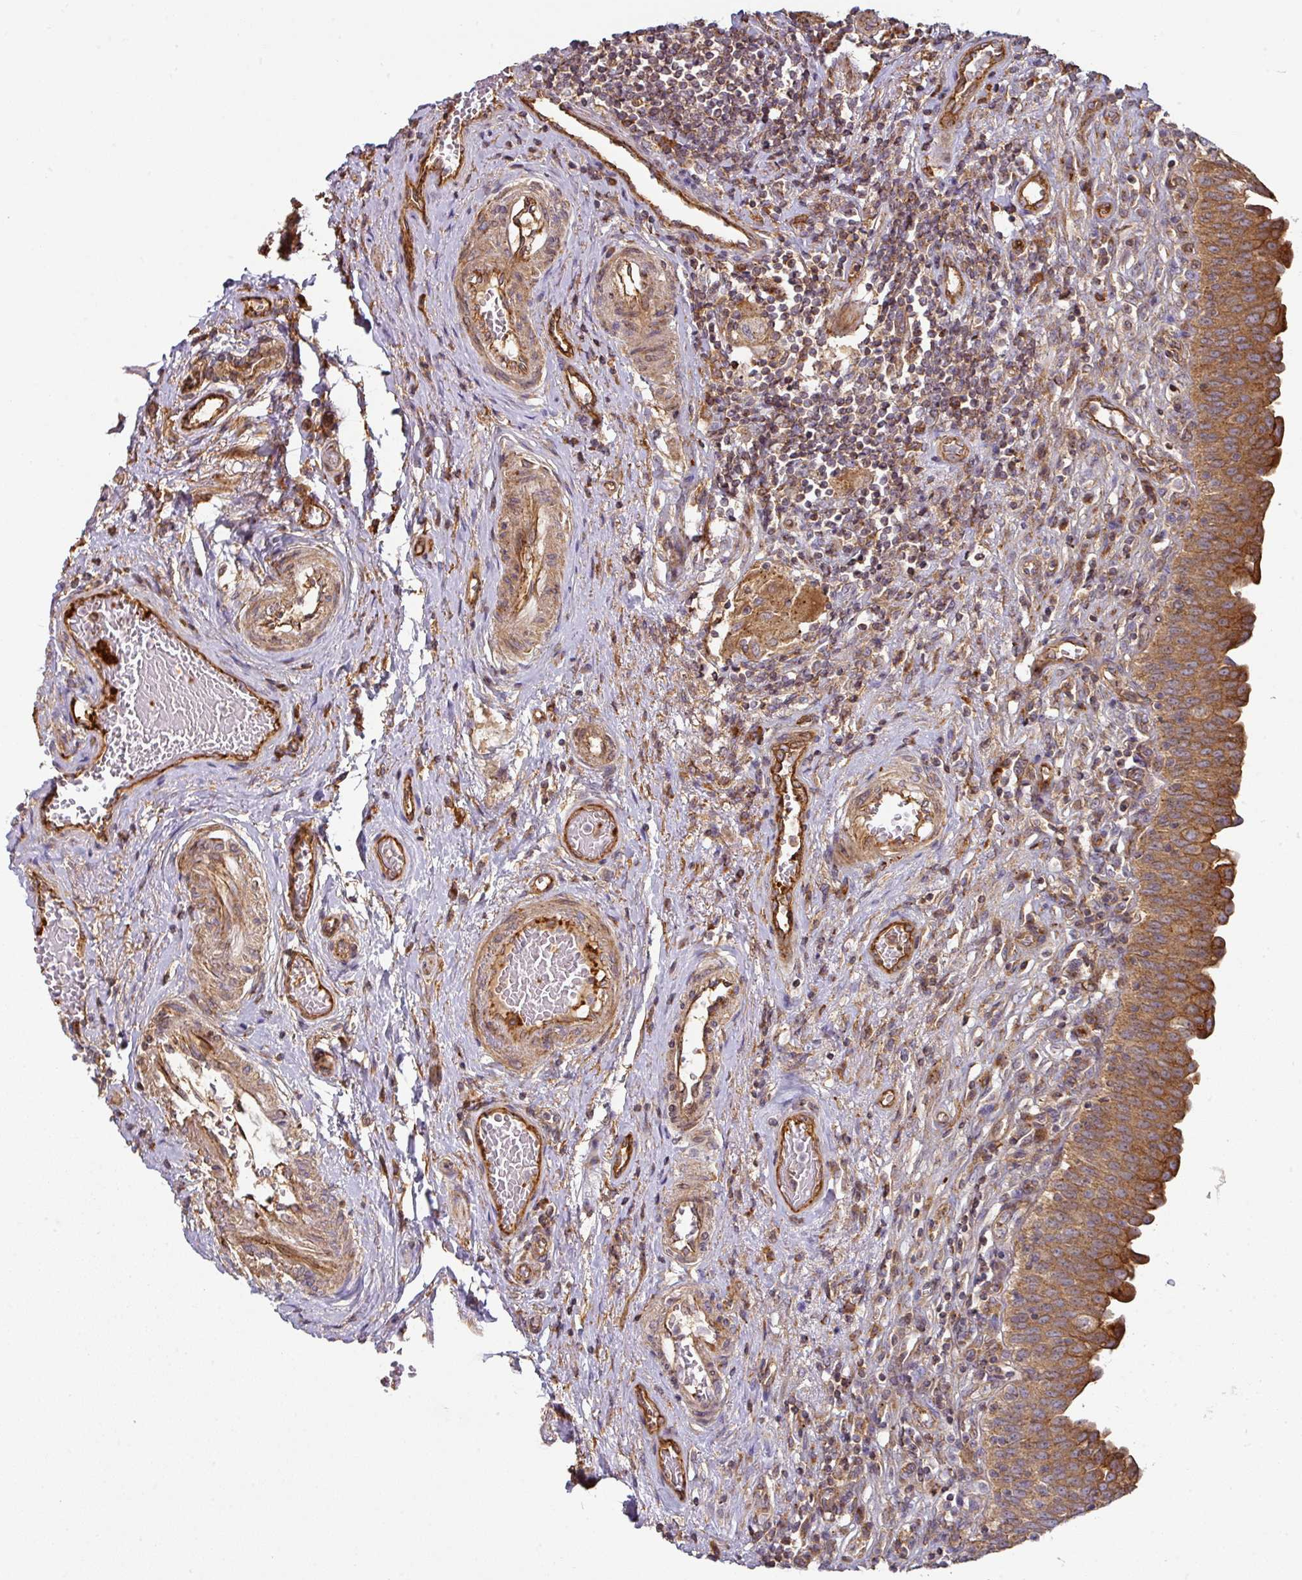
{"staining": {"intensity": "strong", "quantity": ">75%", "location": "cytoplasmic/membranous"}, "tissue": "urinary bladder", "cell_type": "Urothelial cells", "image_type": "normal", "snomed": [{"axis": "morphology", "description": "Normal tissue, NOS"}, {"axis": "topography", "description": "Urinary bladder"}], "caption": "Protein staining exhibits strong cytoplasmic/membranous staining in approximately >75% of urothelial cells in unremarkable urinary bladder. (brown staining indicates protein expression, while blue staining denotes nuclei).", "gene": "CASP2", "patient": {"sex": "male", "age": 71}}